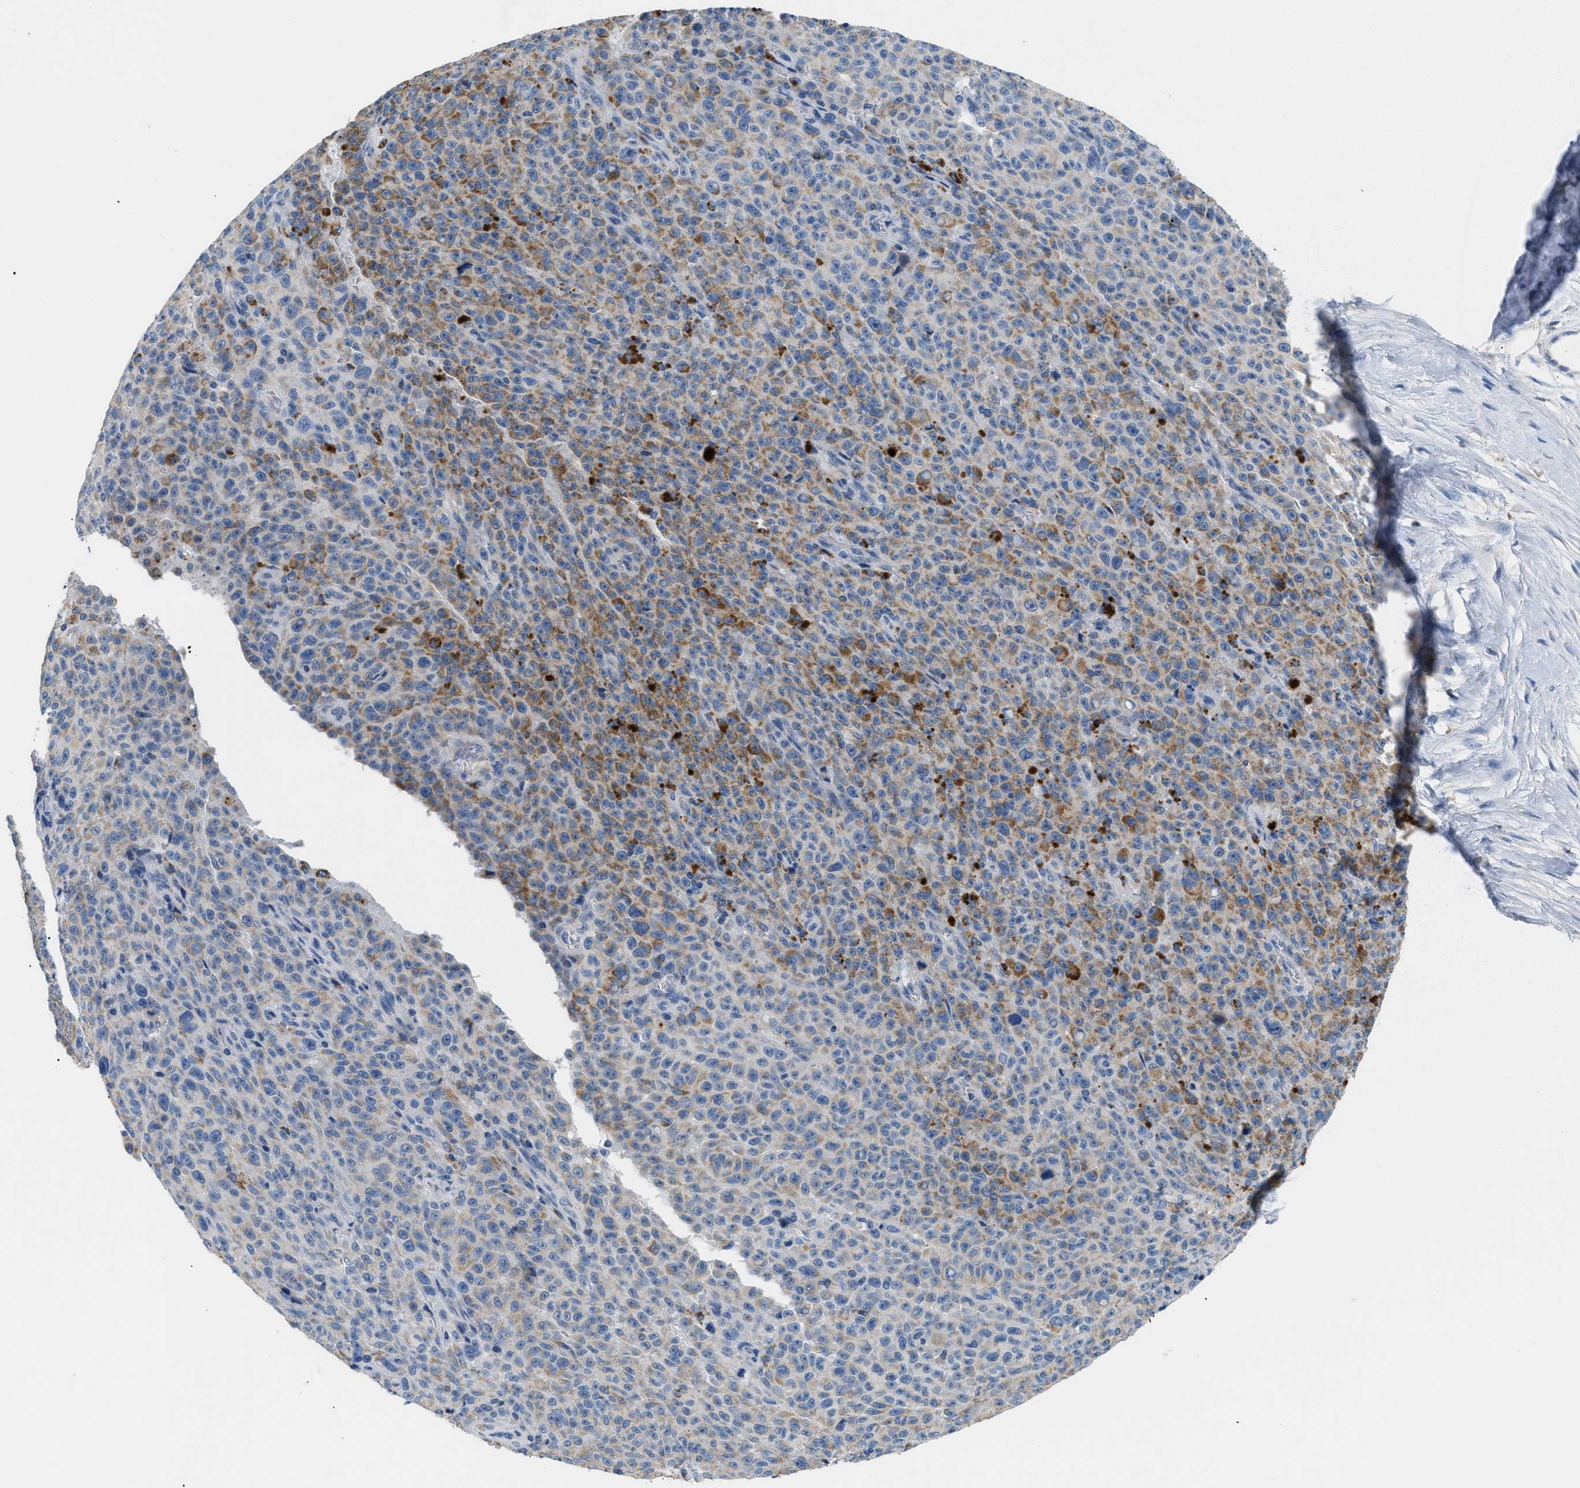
{"staining": {"intensity": "weak", "quantity": "25%-75%", "location": "cytoplasmic/membranous"}, "tissue": "melanoma", "cell_type": "Tumor cells", "image_type": "cancer", "snomed": [{"axis": "morphology", "description": "Malignant melanoma, NOS"}, {"axis": "topography", "description": "Skin"}], "caption": "Immunohistochemical staining of human malignant melanoma demonstrates weak cytoplasmic/membranous protein staining in approximately 25%-75% of tumor cells. (DAB (3,3'-diaminobenzidine) = brown stain, brightfield microscopy at high magnification).", "gene": "ILDR1", "patient": {"sex": "female", "age": 82}}